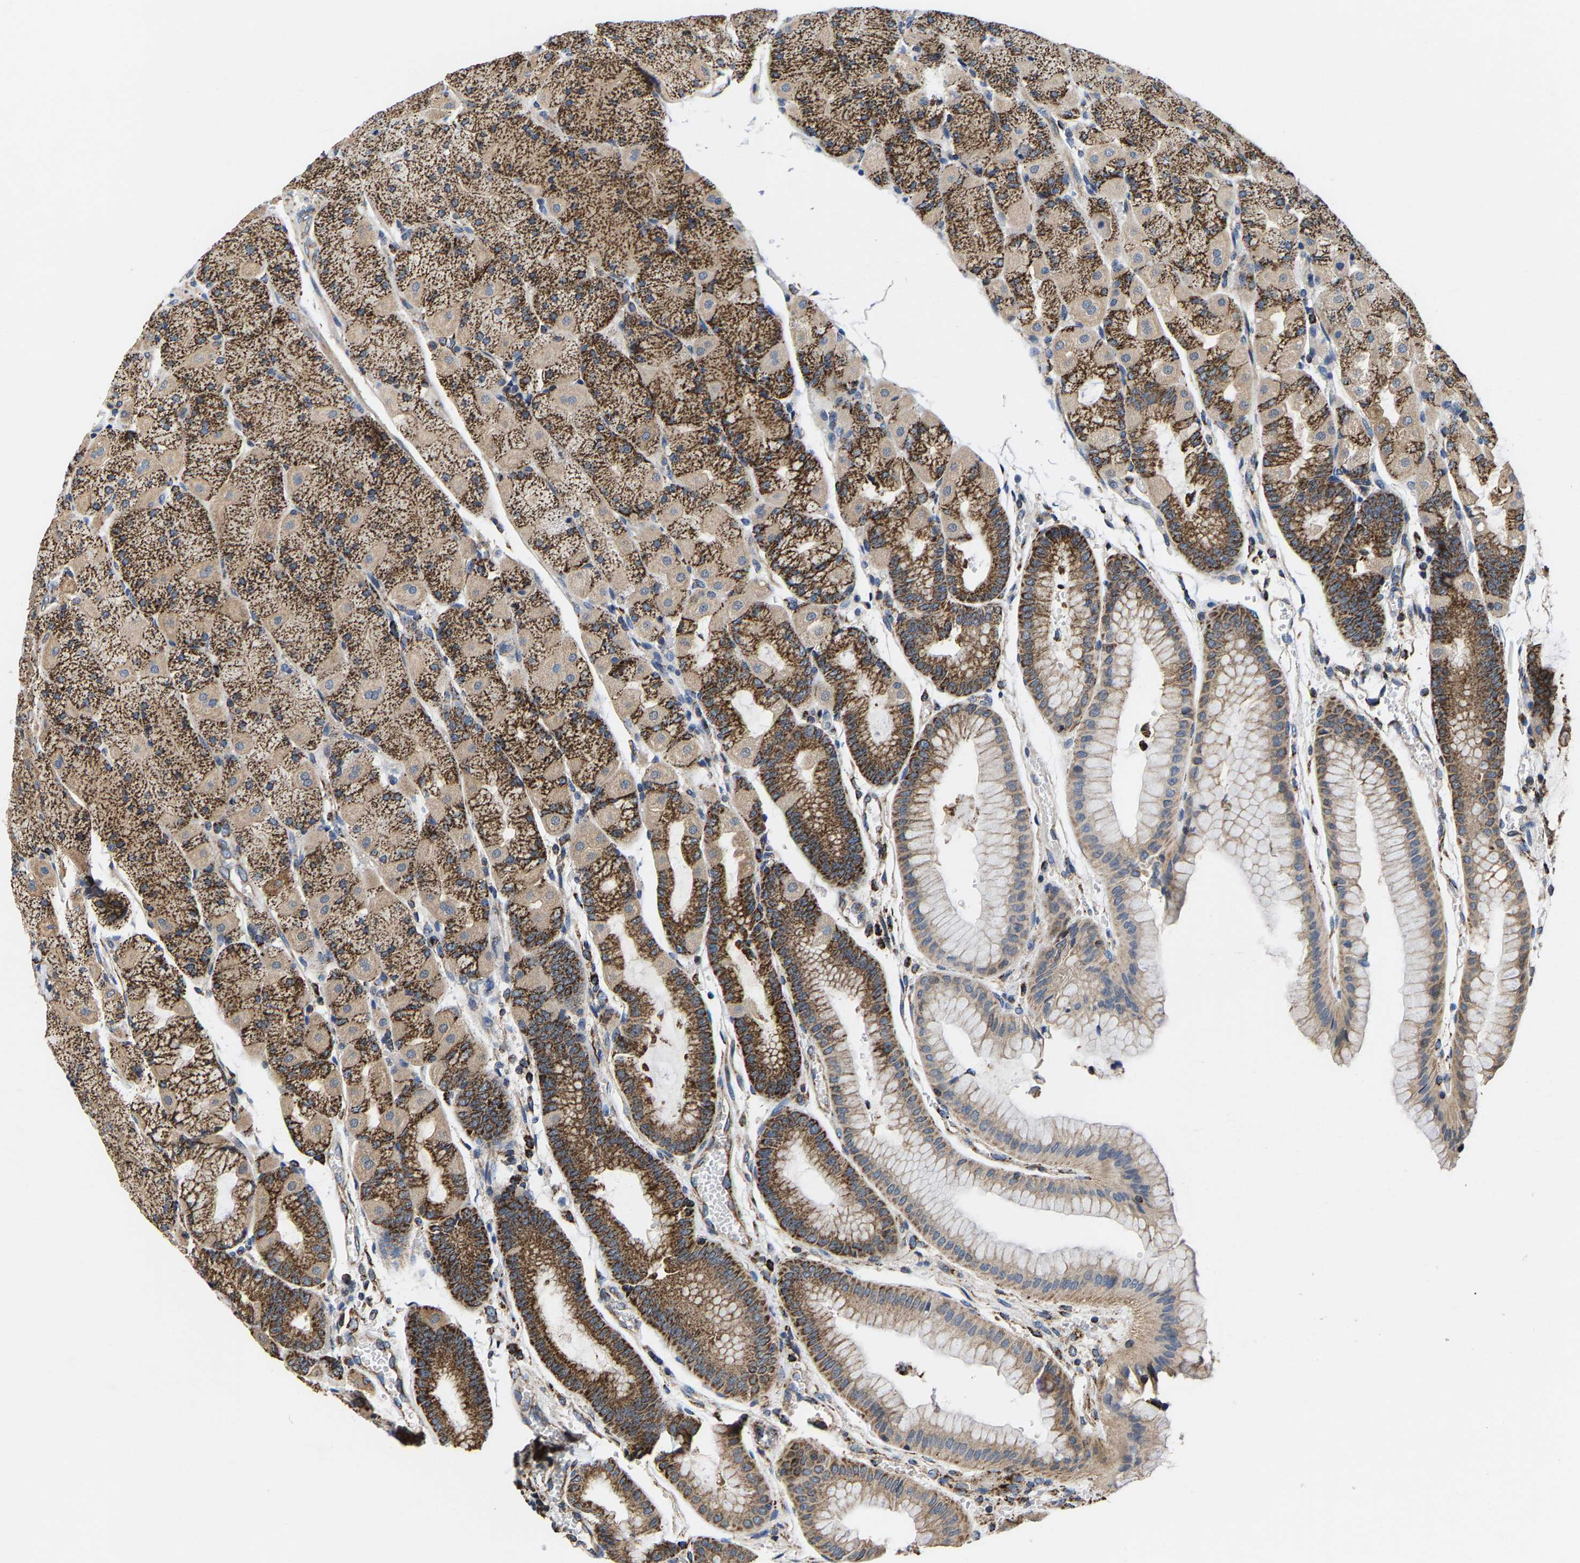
{"staining": {"intensity": "moderate", "quantity": ">75%", "location": "cytoplasmic/membranous"}, "tissue": "stomach", "cell_type": "Glandular cells", "image_type": "normal", "snomed": [{"axis": "morphology", "description": "Normal tissue, NOS"}, {"axis": "morphology", "description": "Carcinoid, malignant, NOS"}, {"axis": "topography", "description": "Stomach, upper"}], "caption": "This micrograph shows normal stomach stained with IHC to label a protein in brown. The cytoplasmic/membranous of glandular cells show moderate positivity for the protein. Nuclei are counter-stained blue.", "gene": "SHMT2", "patient": {"sex": "male", "age": 39}}